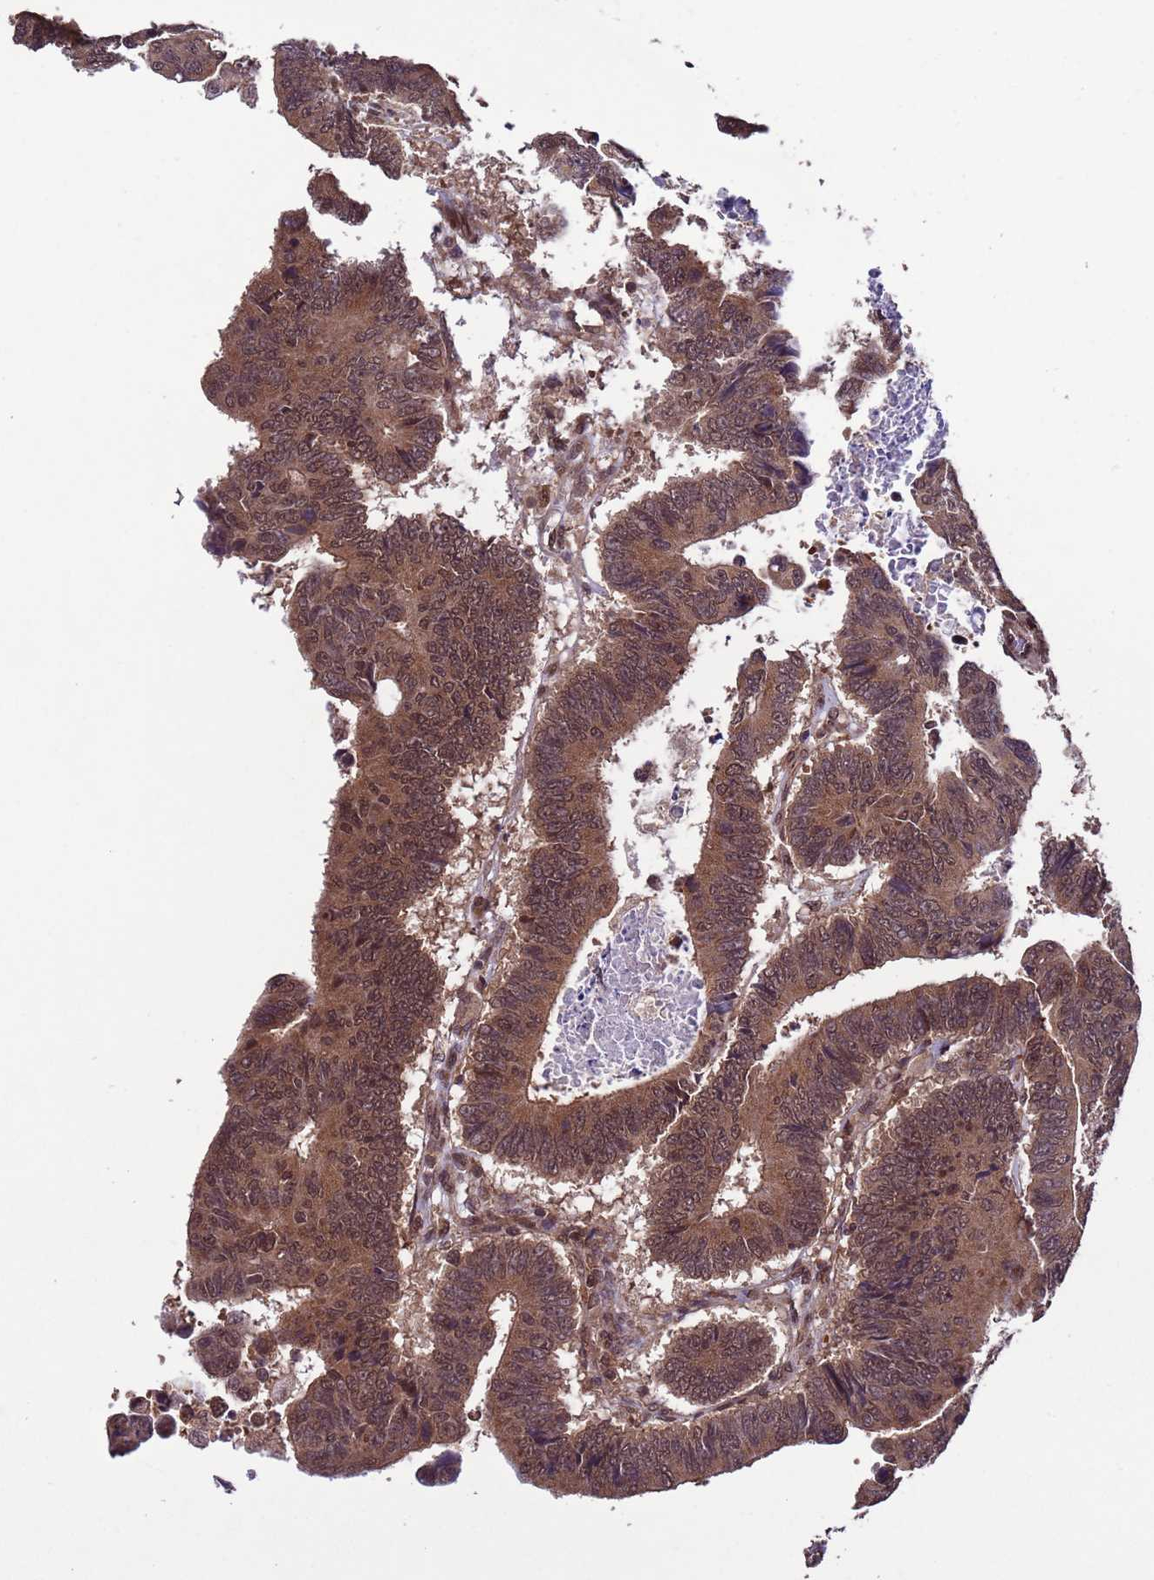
{"staining": {"intensity": "moderate", "quantity": ">75%", "location": "cytoplasmic/membranous,nuclear"}, "tissue": "colorectal cancer", "cell_type": "Tumor cells", "image_type": "cancer", "snomed": [{"axis": "morphology", "description": "Adenocarcinoma, NOS"}, {"axis": "topography", "description": "Rectum"}], "caption": "Immunohistochemical staining of colorectal cancer reveals moderate cytoplasmic/membranous and nuclear protein staining in approximately >75% of tumor cells.", "gene": "VSTM4", "patient": {"sex": "male", "age": 84}}